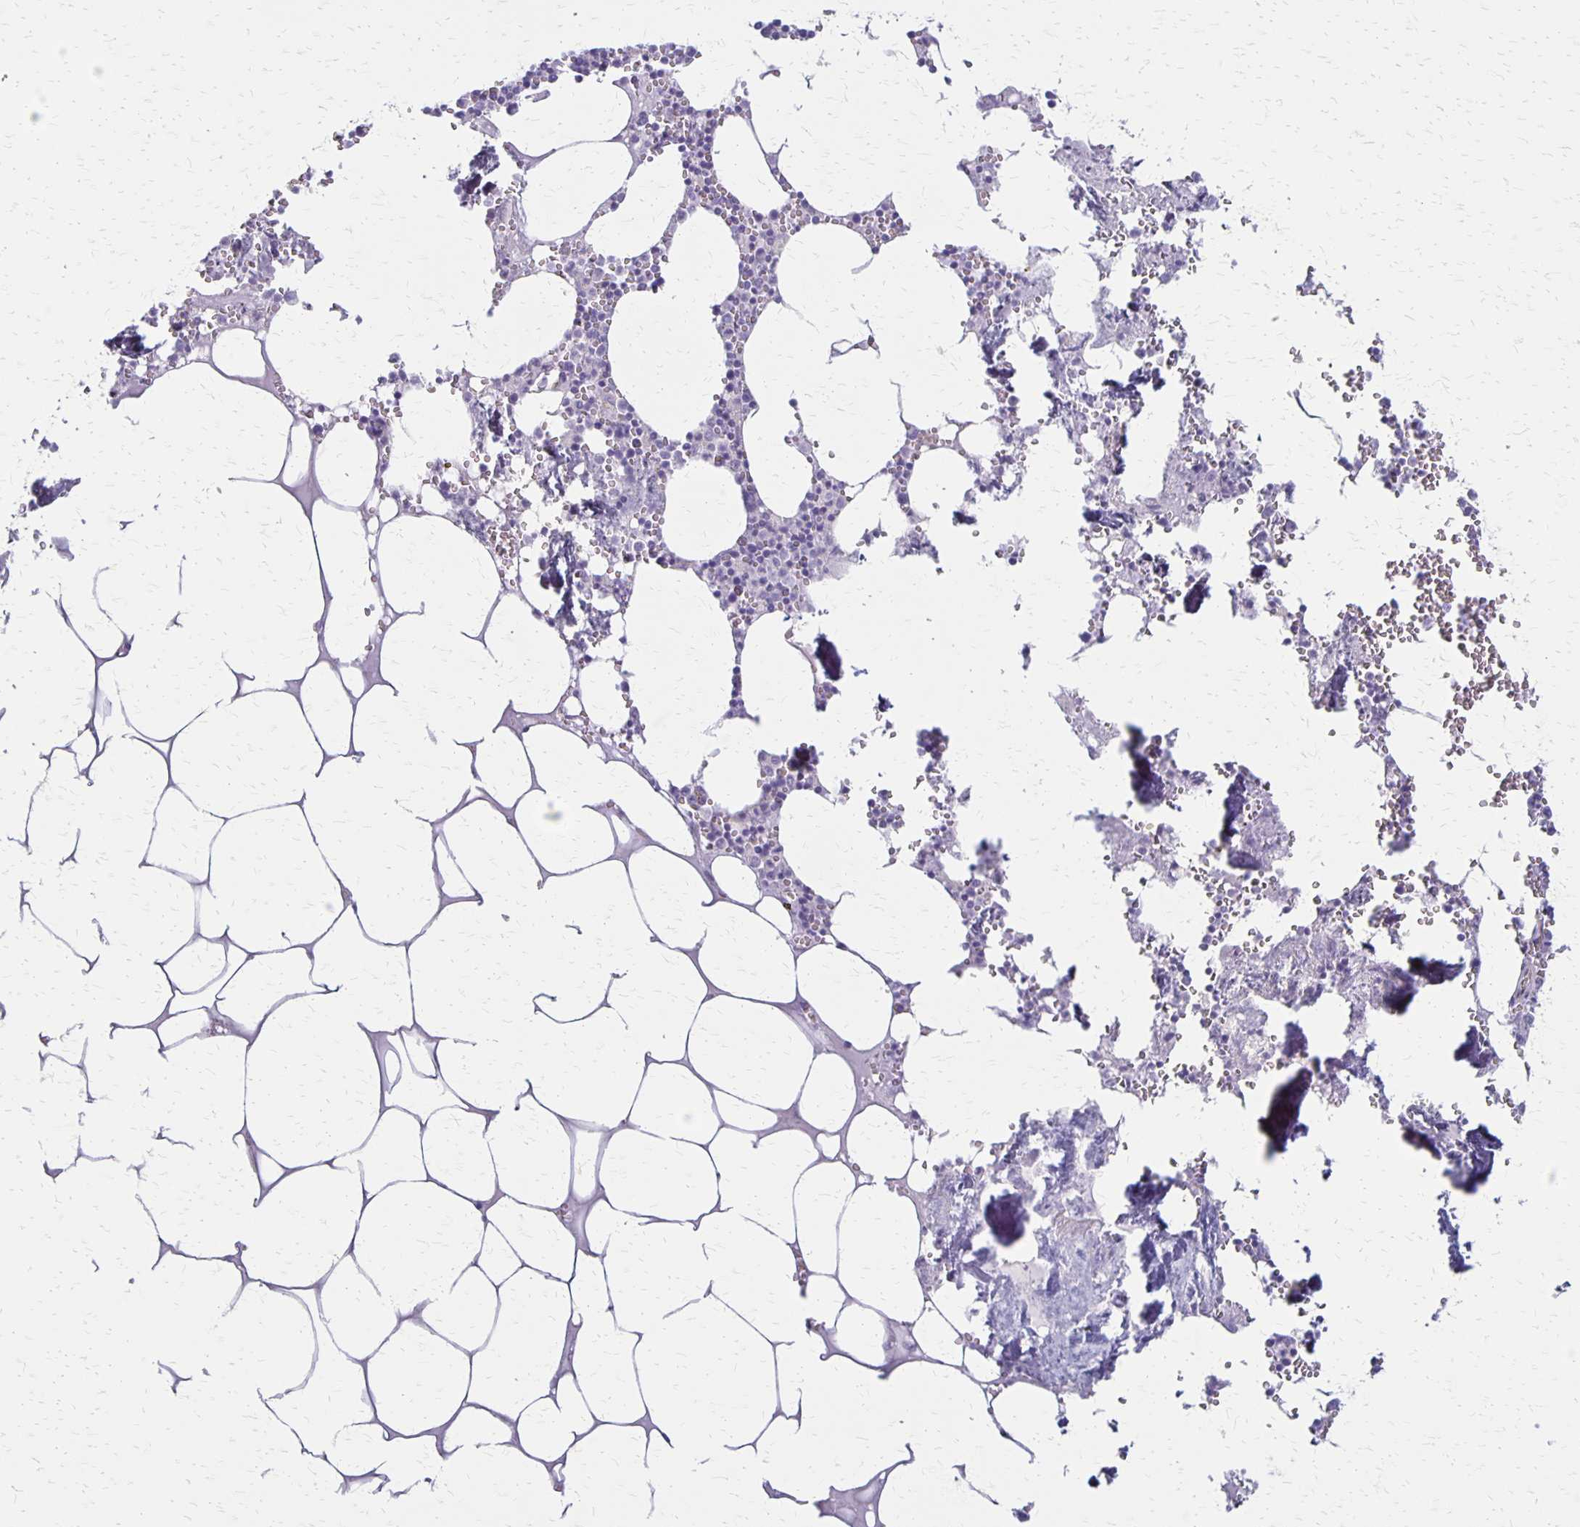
{"staining": {"intensity": "negative", "quantity": "none", "location": "none"}, "tissue": "bone marrow", "cell_type": "Hematopoietic cells", "image_type": "normal", "snomed": [{"axis": "morphology", "description": "Normal tissue, NOS"}, {"axis": "topography", "description": "Bone marrow"}], "caption": "IHC image of unremarkable bone marrow: bone marrow stained with DAB demonstrates no significant protein expression in hematopoietic cells.", "gene": "HOMER1", "patient": {"sex": "male", "age": 54}}